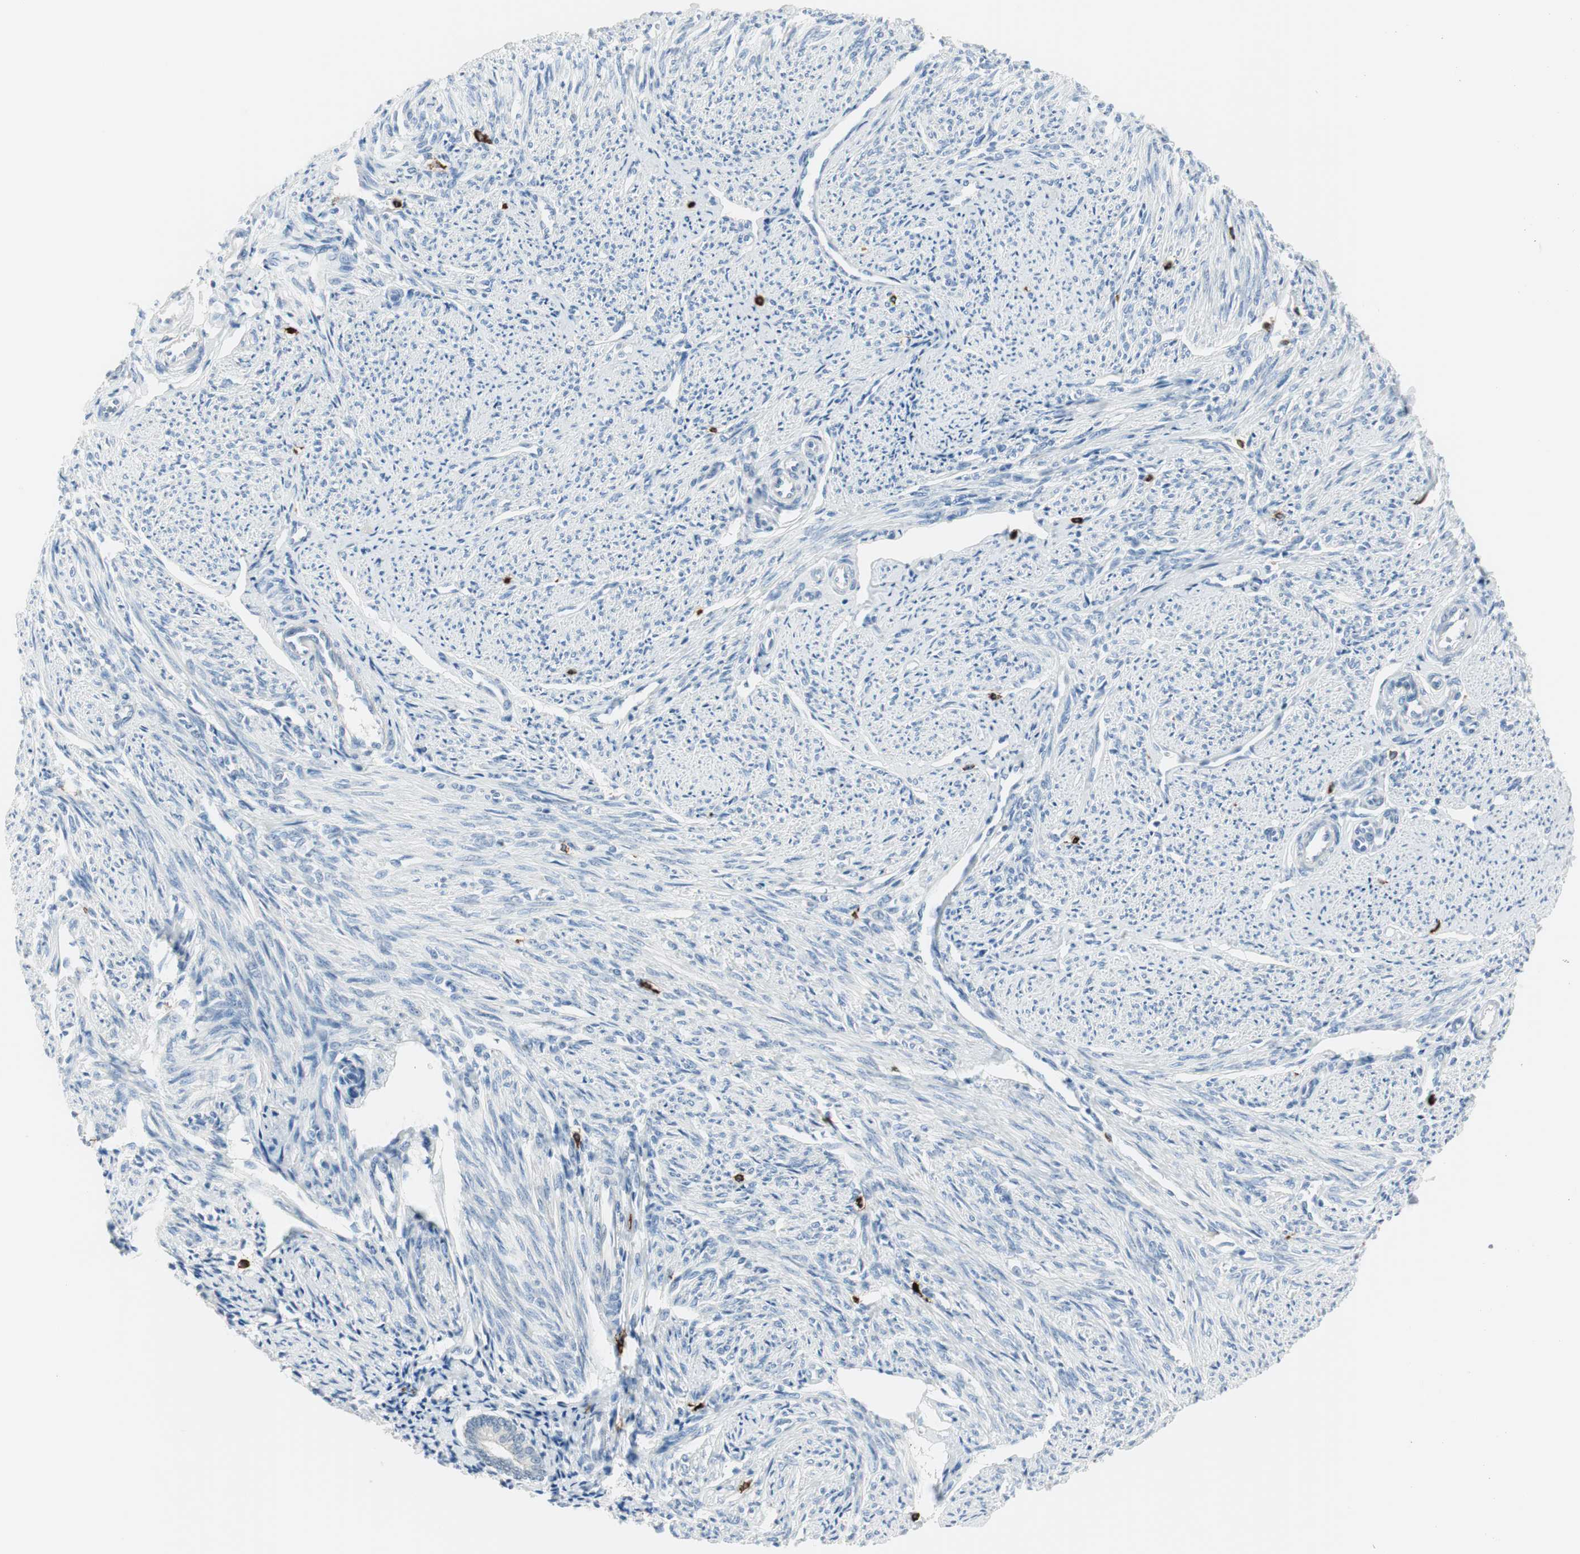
{"staining": {"intensity": "negative", "quantity": "none", "location": "none"}, "tissue": "smooth muscle", "cell_type": "Smooth muscle cells", "image_type": "normal", "snomed": [{"axis": "morphology", "description": "Normal tissue, NOS"}, {"axis": "topography", "description": "Smooth muscle"}], "caption": "High magnification brightfield microscopy of benign smooth muscle stained with DAB (brown) and counterstained with hematoxylin (blue): smooth muscle cells show no significant staining.", "gene": "DLG4", "patient": {"sex": "female", "age": 65}}